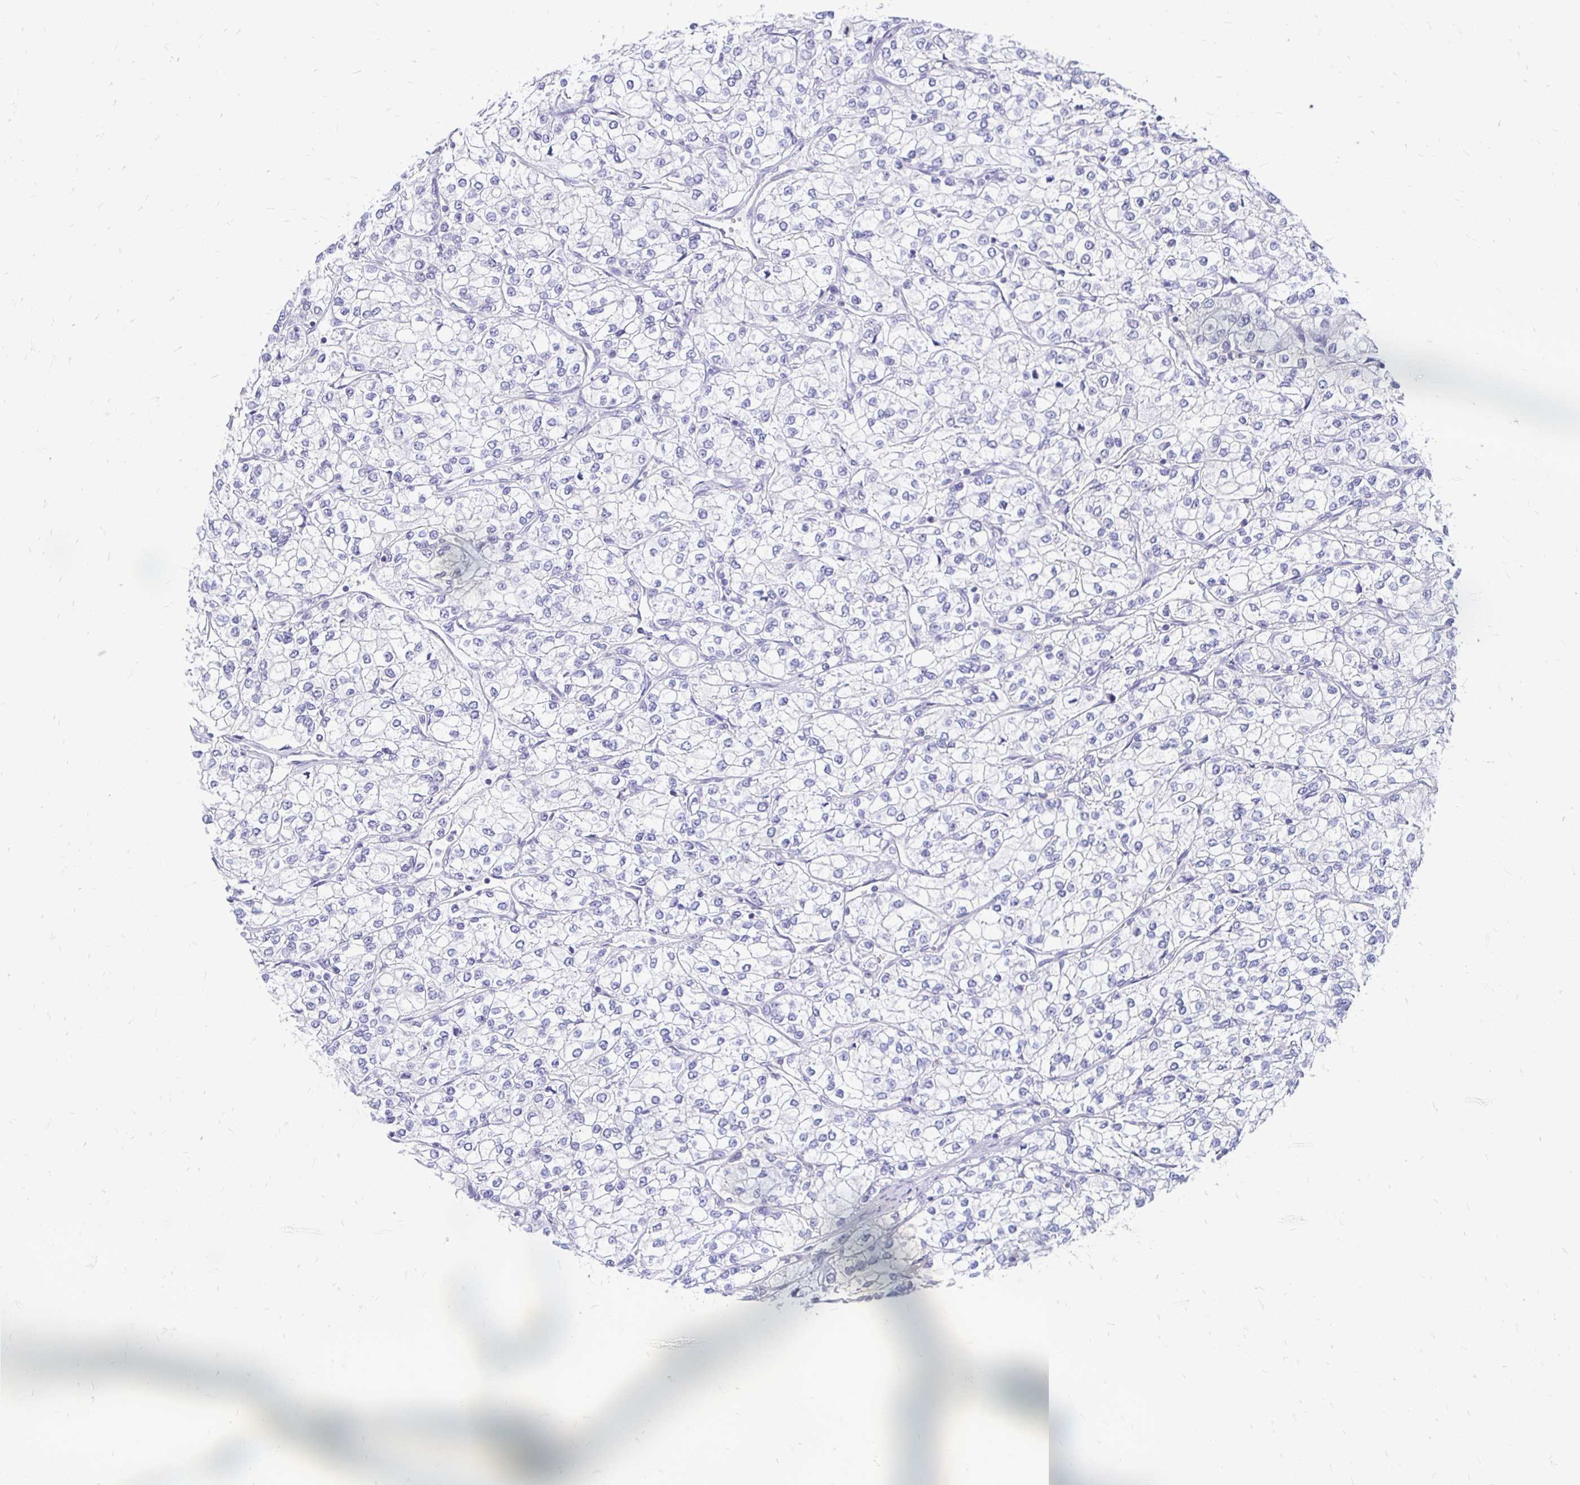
{"staining": {"intensity": "negative", "quantity": "none", "location": "none"}, "tissue": "renal cancer", "cell_type": "Tumor cells", "image_type": "cancer", "snomed": [{"axis": "morphology", "description": "Adenocarcinoma, NOS"}, {"axis": "topography", "description": "Kidney"}], "caption": "Human adenocarcinoma (renal) stained for a protein using immunohistochemistry reveals no expression in tumor cells.", "gene": "PEG10", "patient": {"sex": "male", "age": 80}}